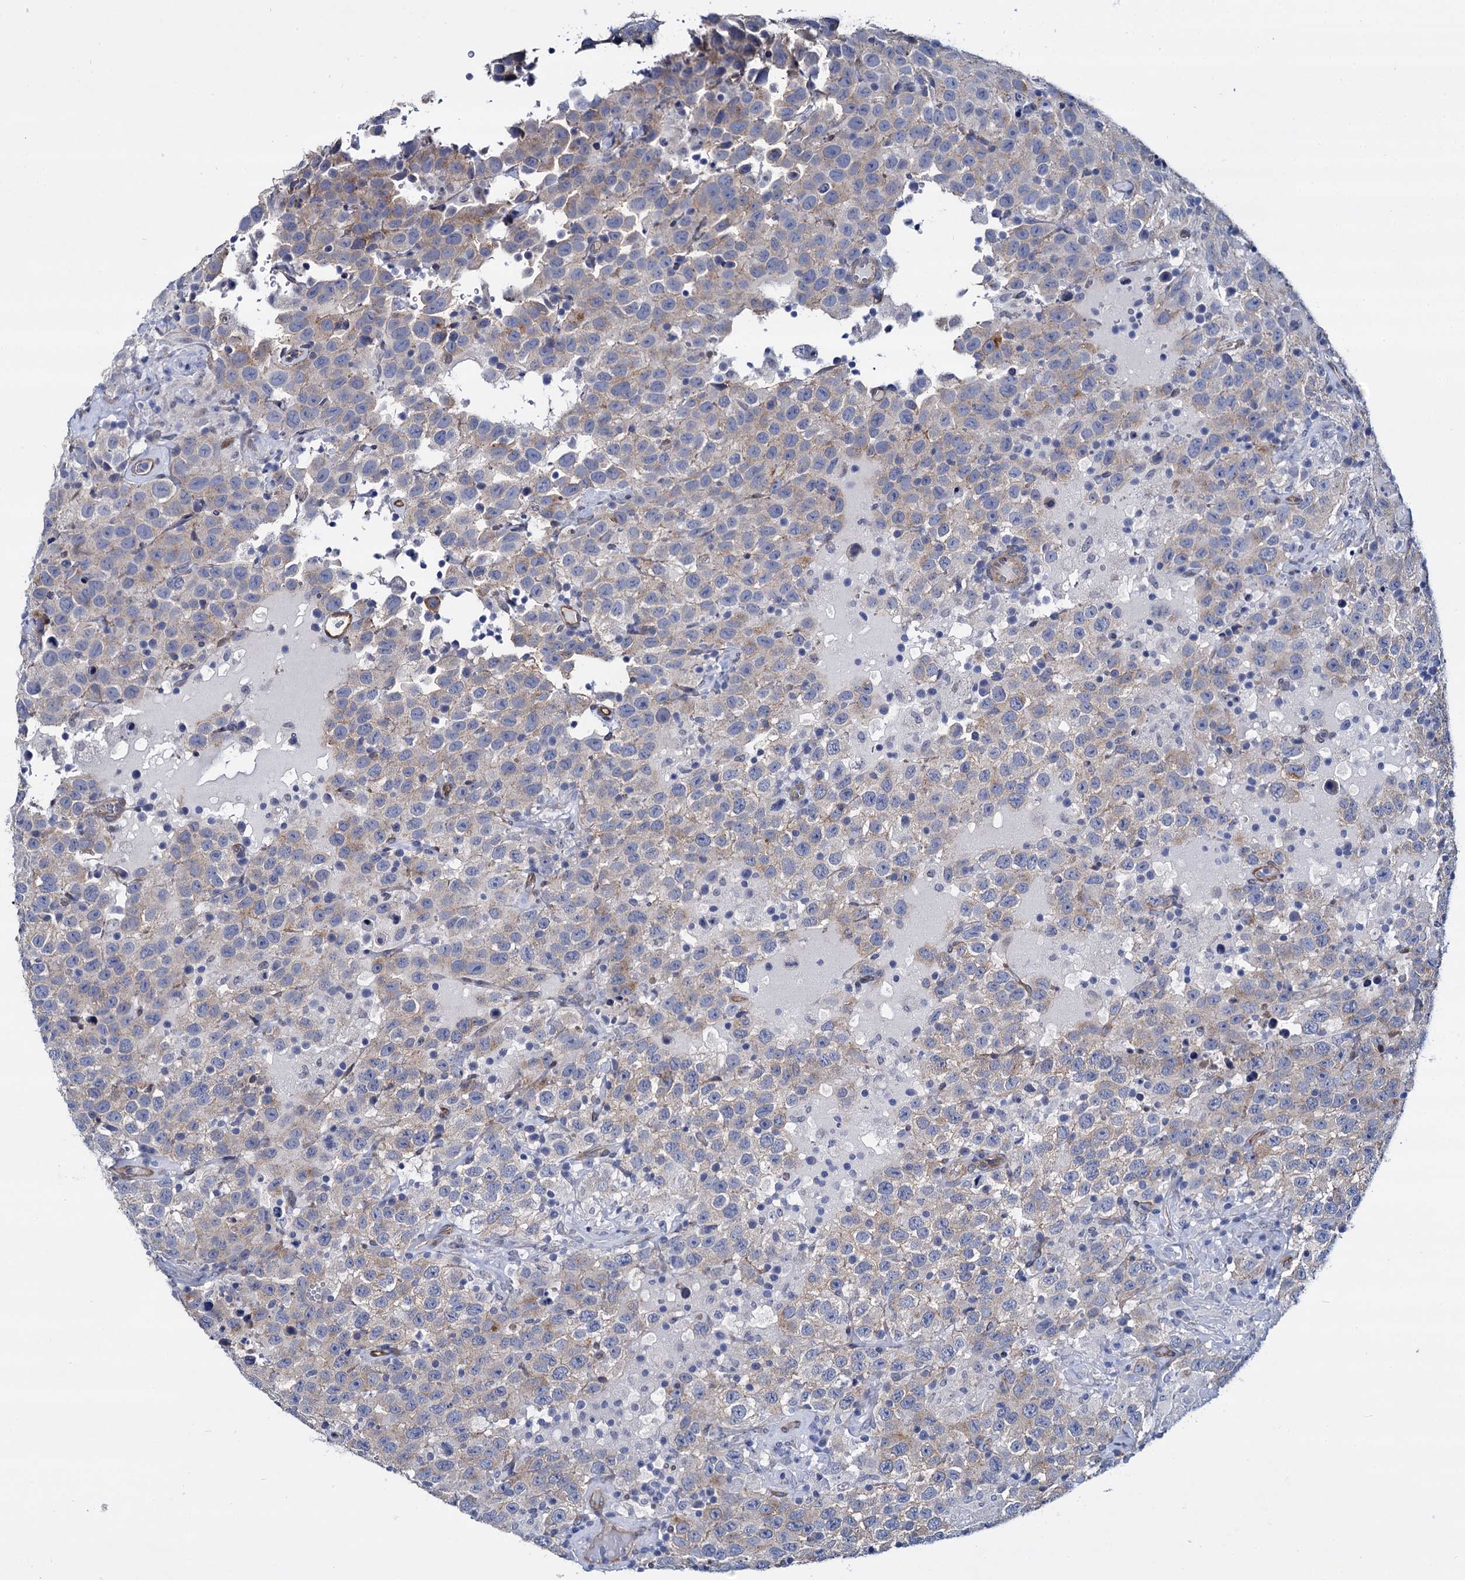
{"staining": {"intensity": "weak", "quantity": "25%-75%", "location": "cytoplasmic/membranous"}, "tissue": "testis cancer", "cell_type": "Tumor cells", "image_type": "cancer", "snomed": [{"axis": "morphology", "description": "Seminoma, NOS"}, {"axis": "topography", "description": "Testis"}], "caption": "This micrograph shows IHC staining of human seminoma (testis), with low weak cytoplasmic/membranous staining in approximately 25%-75% of tumor cells.", "gene": "STXBP1", "patient": {"sex": "male", "age": 41}}